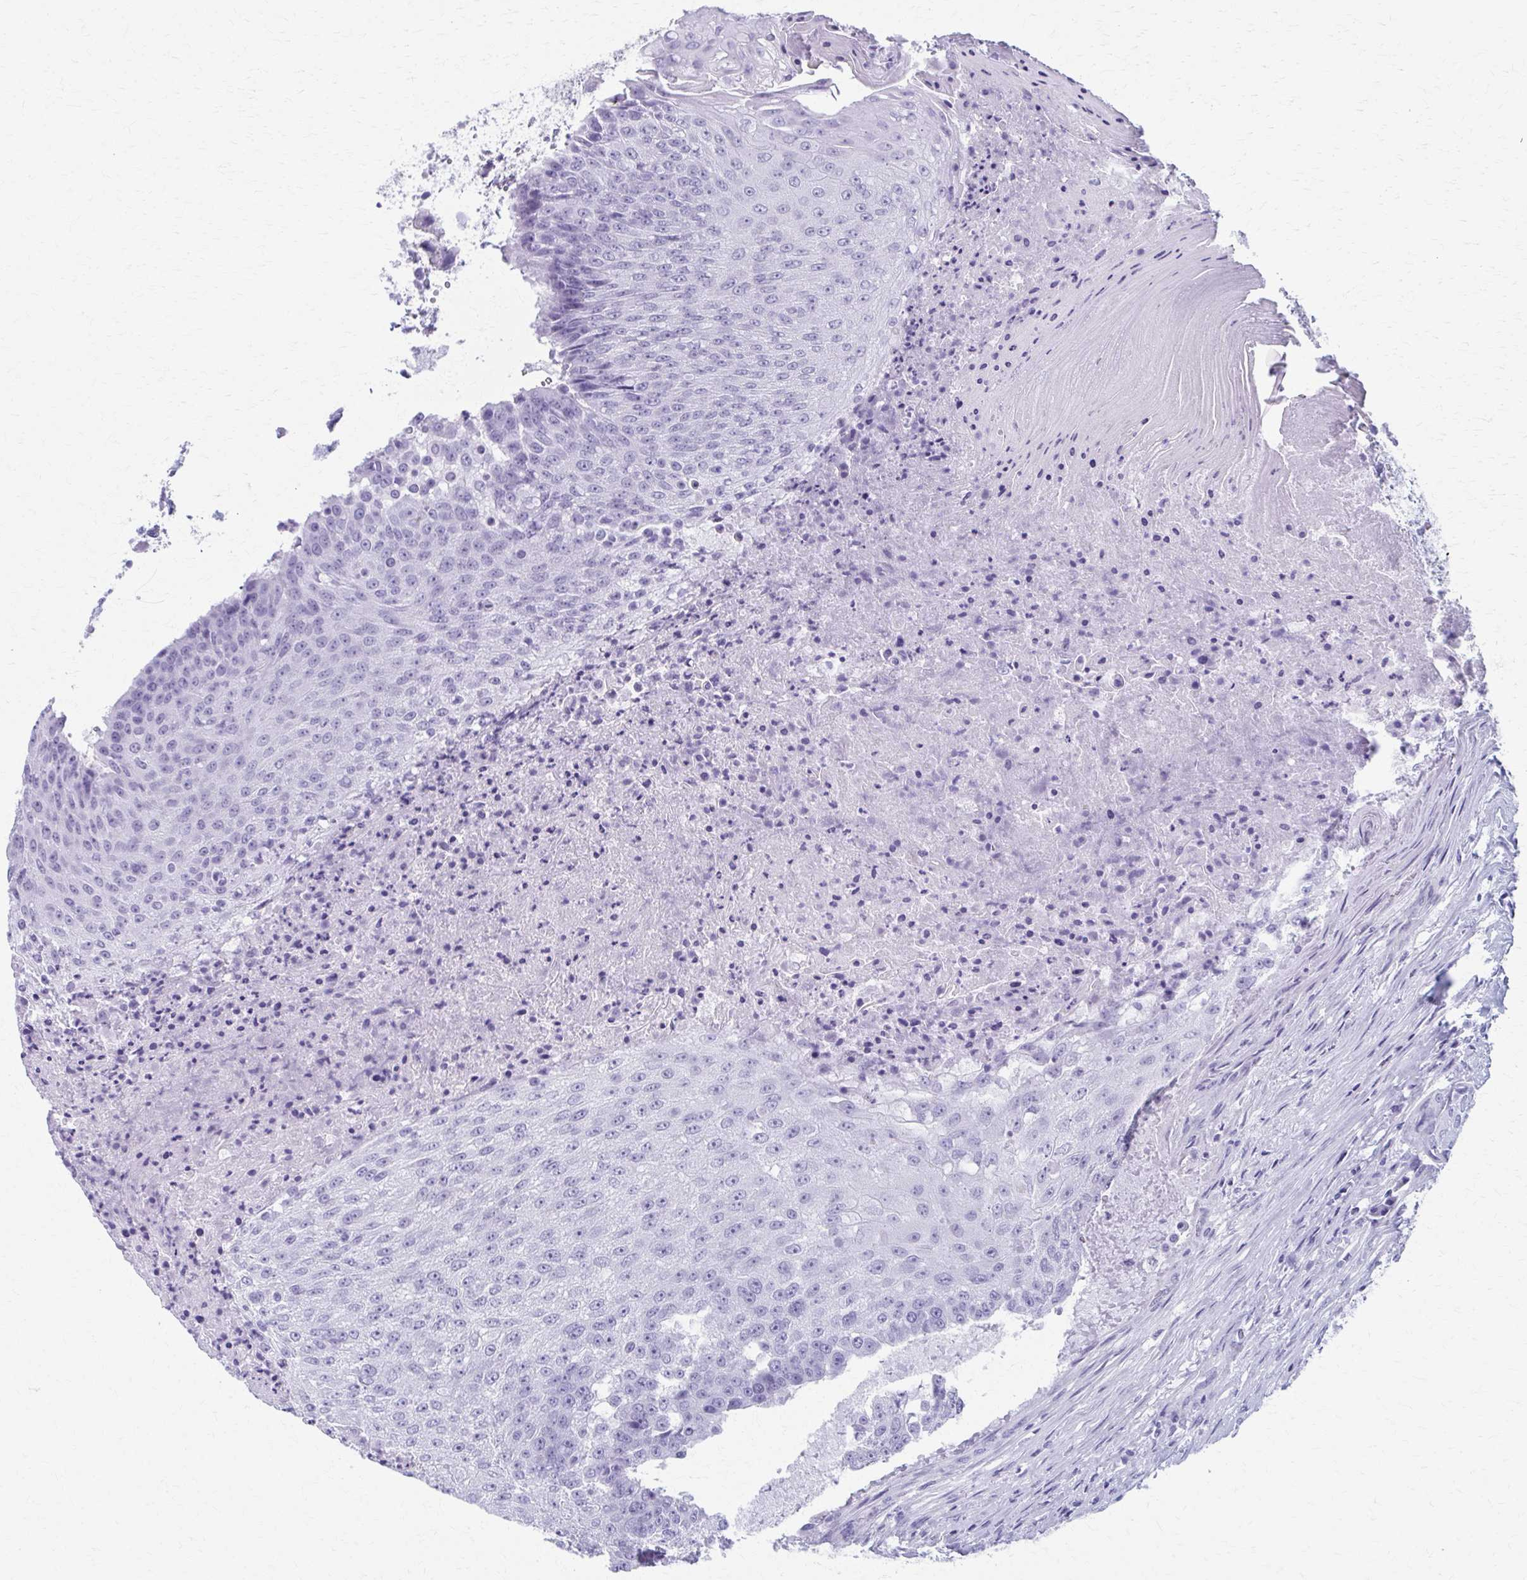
{"staining": {"intensity": "negative", "quantity": "none", "location": "none"}, "tissue": "urothelial cancer", "cell_type": "Tumor cells", "image_type": "cancer", "snomed": [{"axis": "morphology", "description": "Urothelial carcinoma, High grade"}, {"axis": "topography", "description": "Urinary bladder"}], "caption": "High power microscopy image of an immunohistochemistry (IHC) histopathology image of high-grade urothelial carcinoma, revealing no significant staining in tumor cells. (Brightfield microscopy of DAB (3,3'-diaminobenzidine) IHC at high magnification).", "gene": "MPLKIP", "patient": {"sex": "female", "age": 63}}